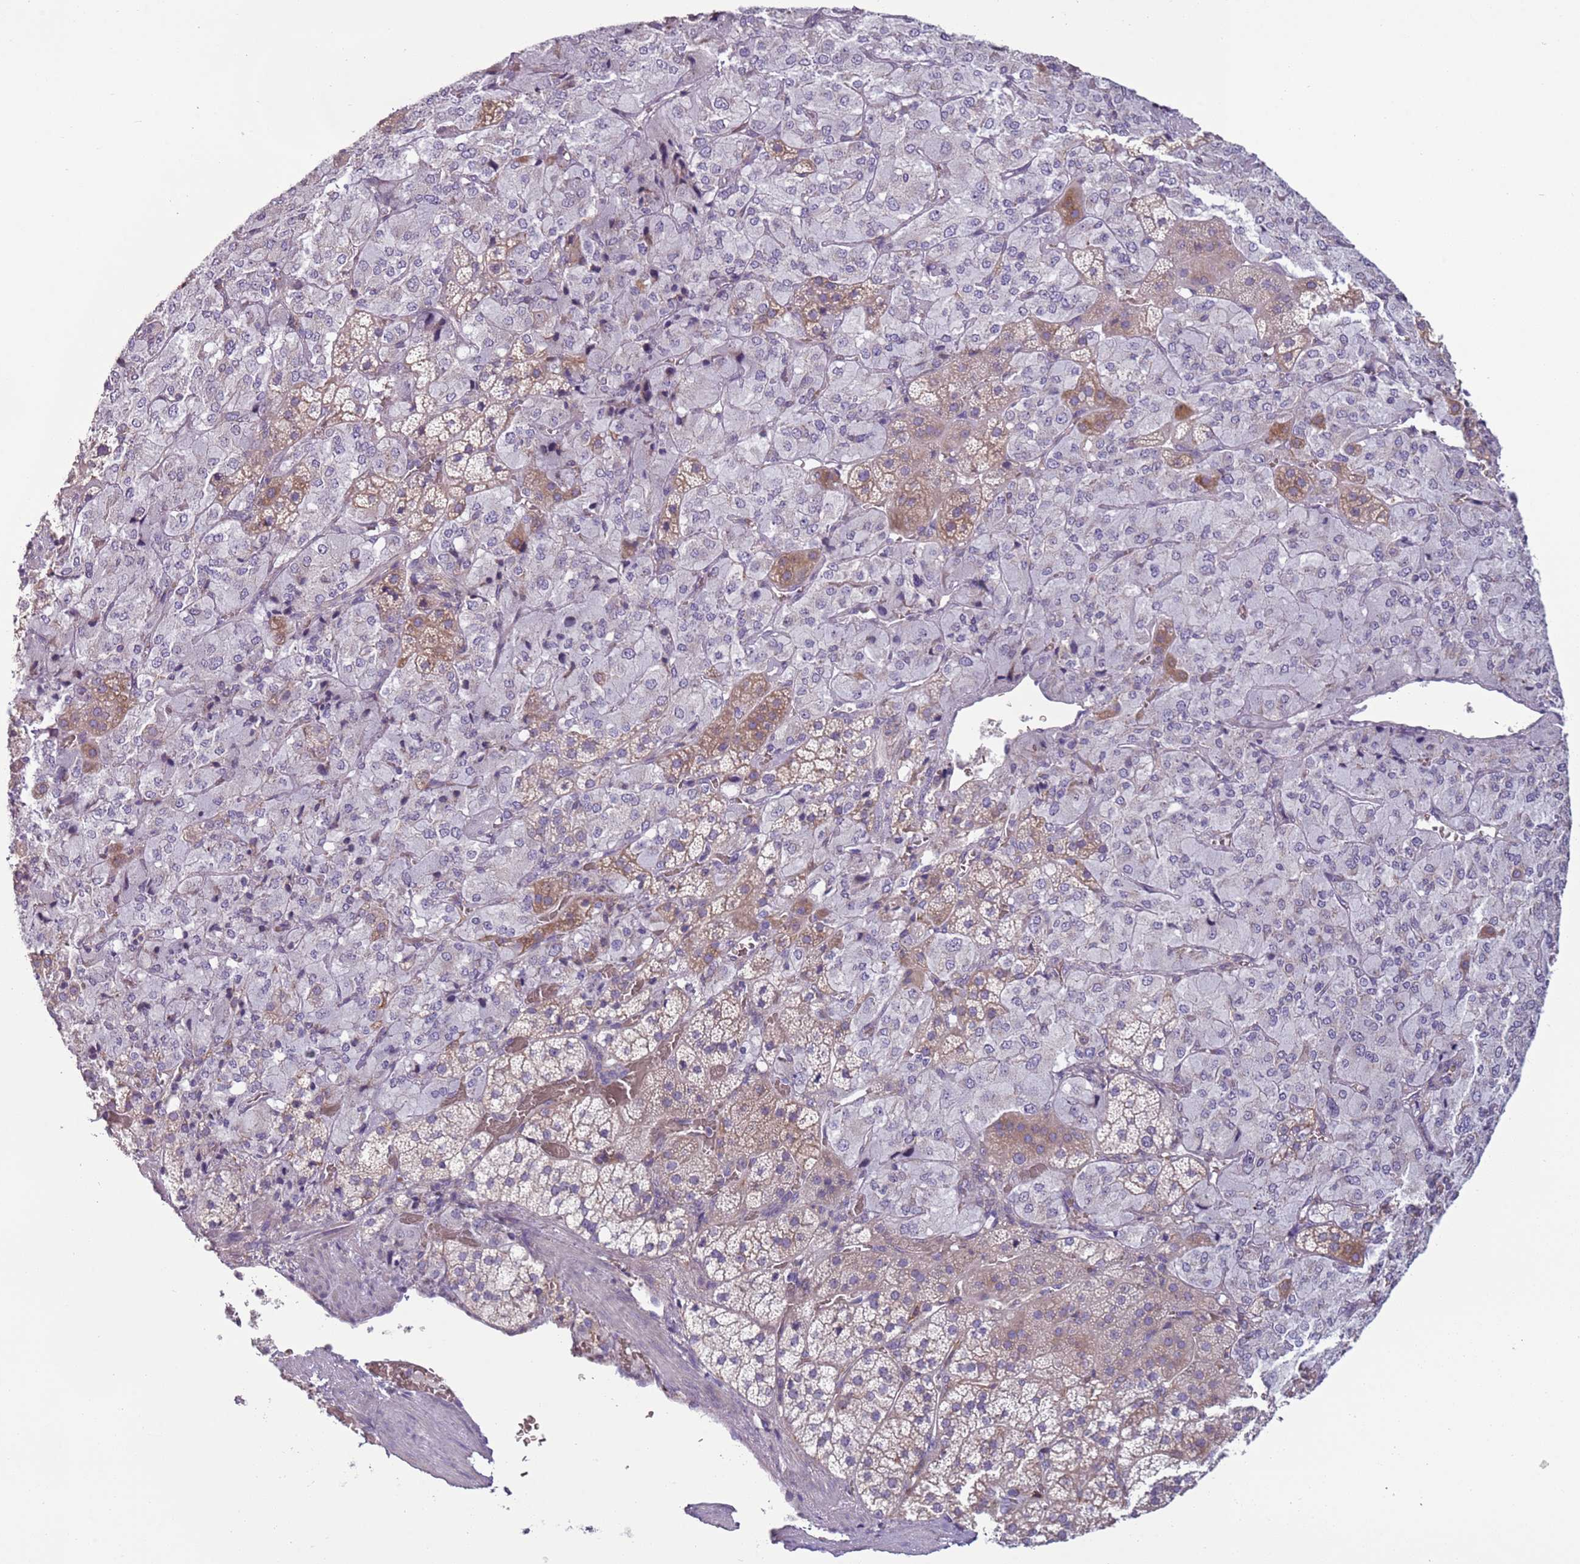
{"staining": {"intensity": "moderate", "quantity": "<25%", "location": "cytoplasmic/membranous"}, "tissue": "adrenal gland", "cell_type": "Glandular cells", "image_type": "normal", "snomed": [{"axis": "morphology", "description": "Normal tissue, NOS"}, {"axis": "topography", "description": "Adrenal gland"}], "caption": "A high-resolution photomicrograph shows immunohistochemistry (IHC) staining of benign adrenal gland, which demonstrates moderate cytoplasmic/membranous expression in about <25% of glandular cells.", "gene": "OAF", "patient": {"sex": "female", "age": 44}}